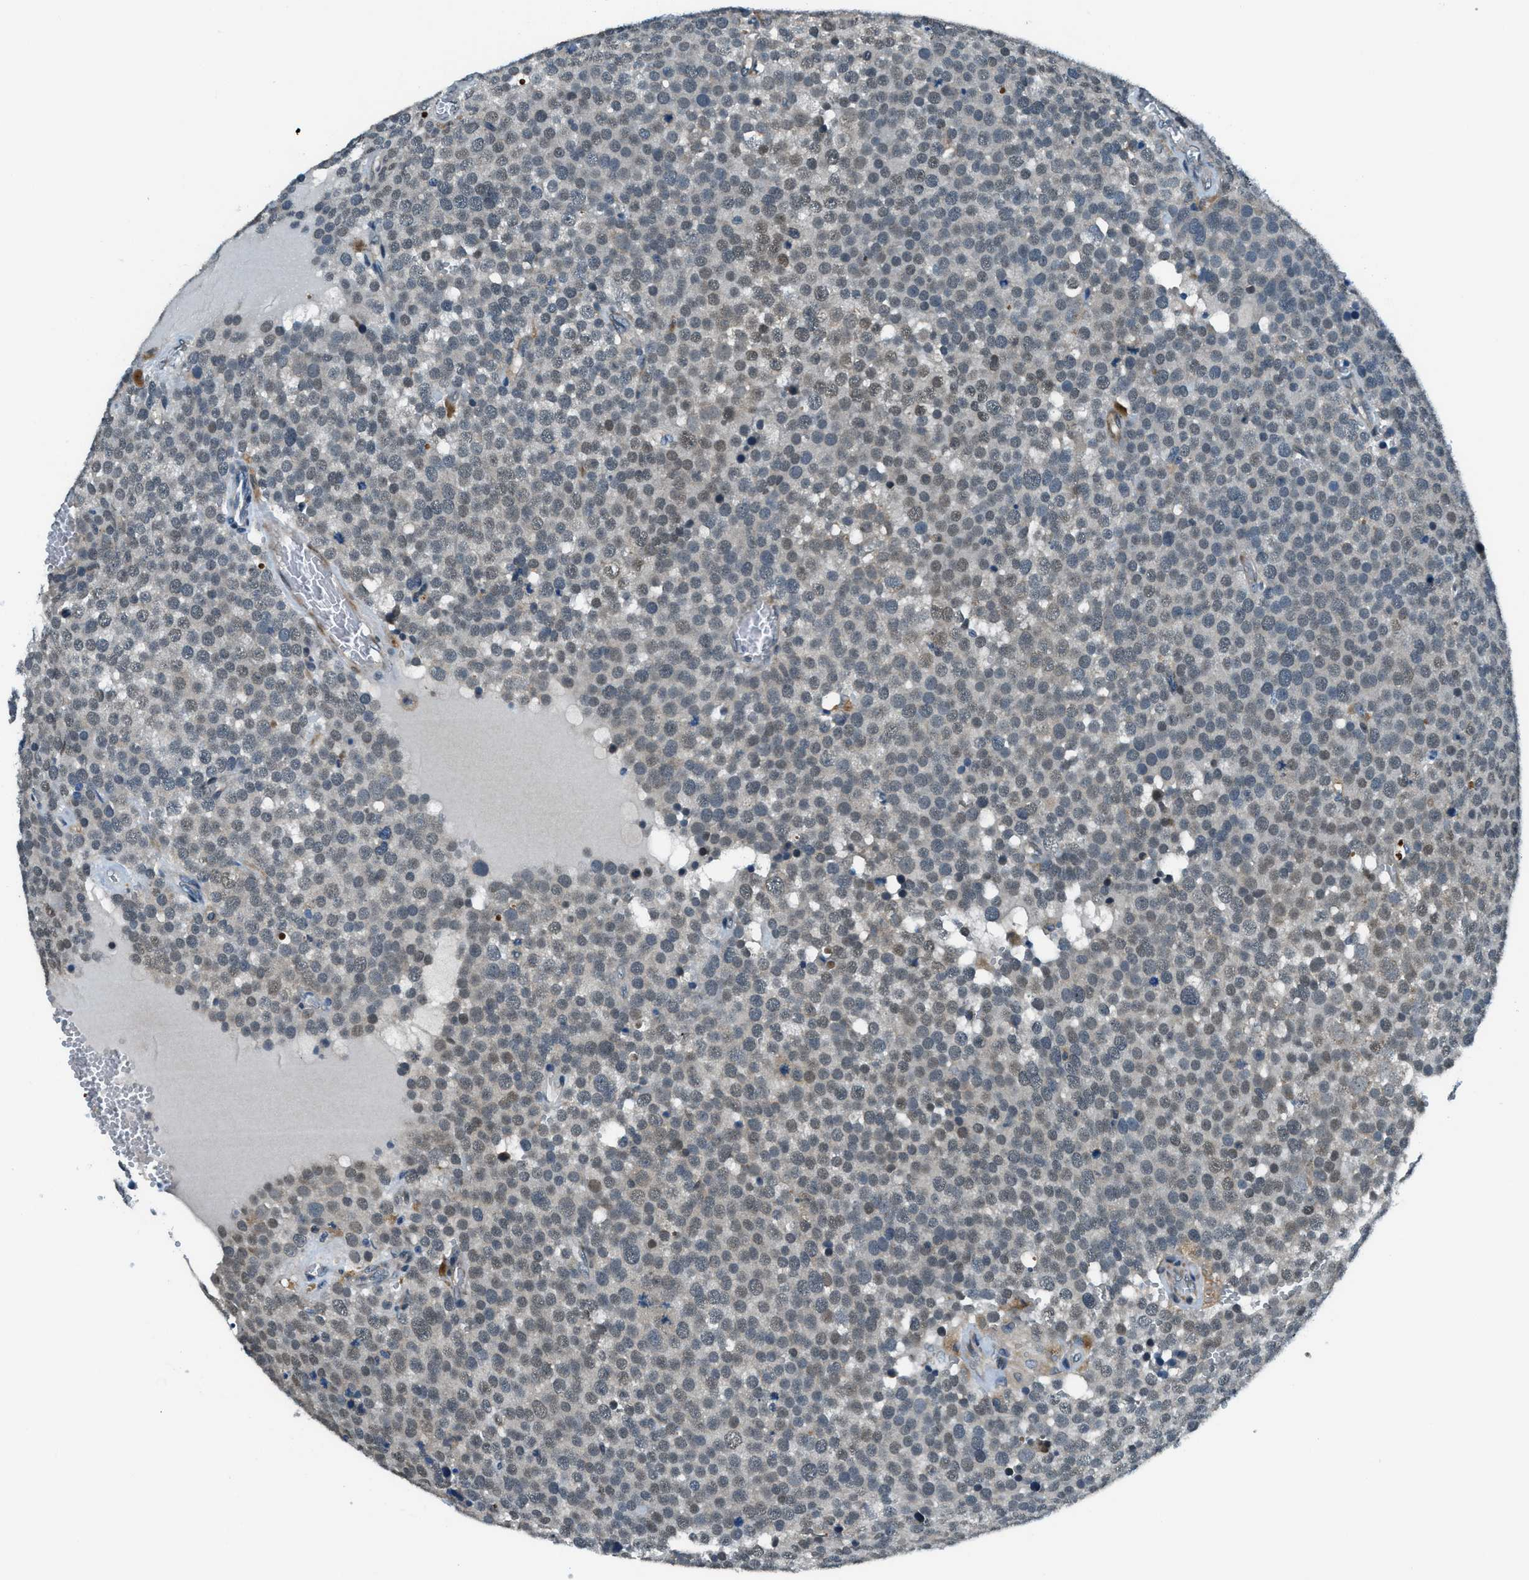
{"staining": {"intensity": "weak", "quantity": "<25%", "location": "nuclear"}, "tissue": "testis cancer", "cell_type": "Tumor cells", "image_type": "cancer", "snomed": [{"axis": "morphology", "description": "Normal tissue, NOS"}, {"axis": "morphology", "description": "Seminoma, NOS"}, {"axis": "topography", "description": "Testis"}], "caption": "Immunohistochemistry micrograph of neoplastic tissue: human testis cancer stained with DAB shows no significant protein positivity in tumor cells.", "gene": "GINM1", "patient": {"sex": "male", "age": 71}}